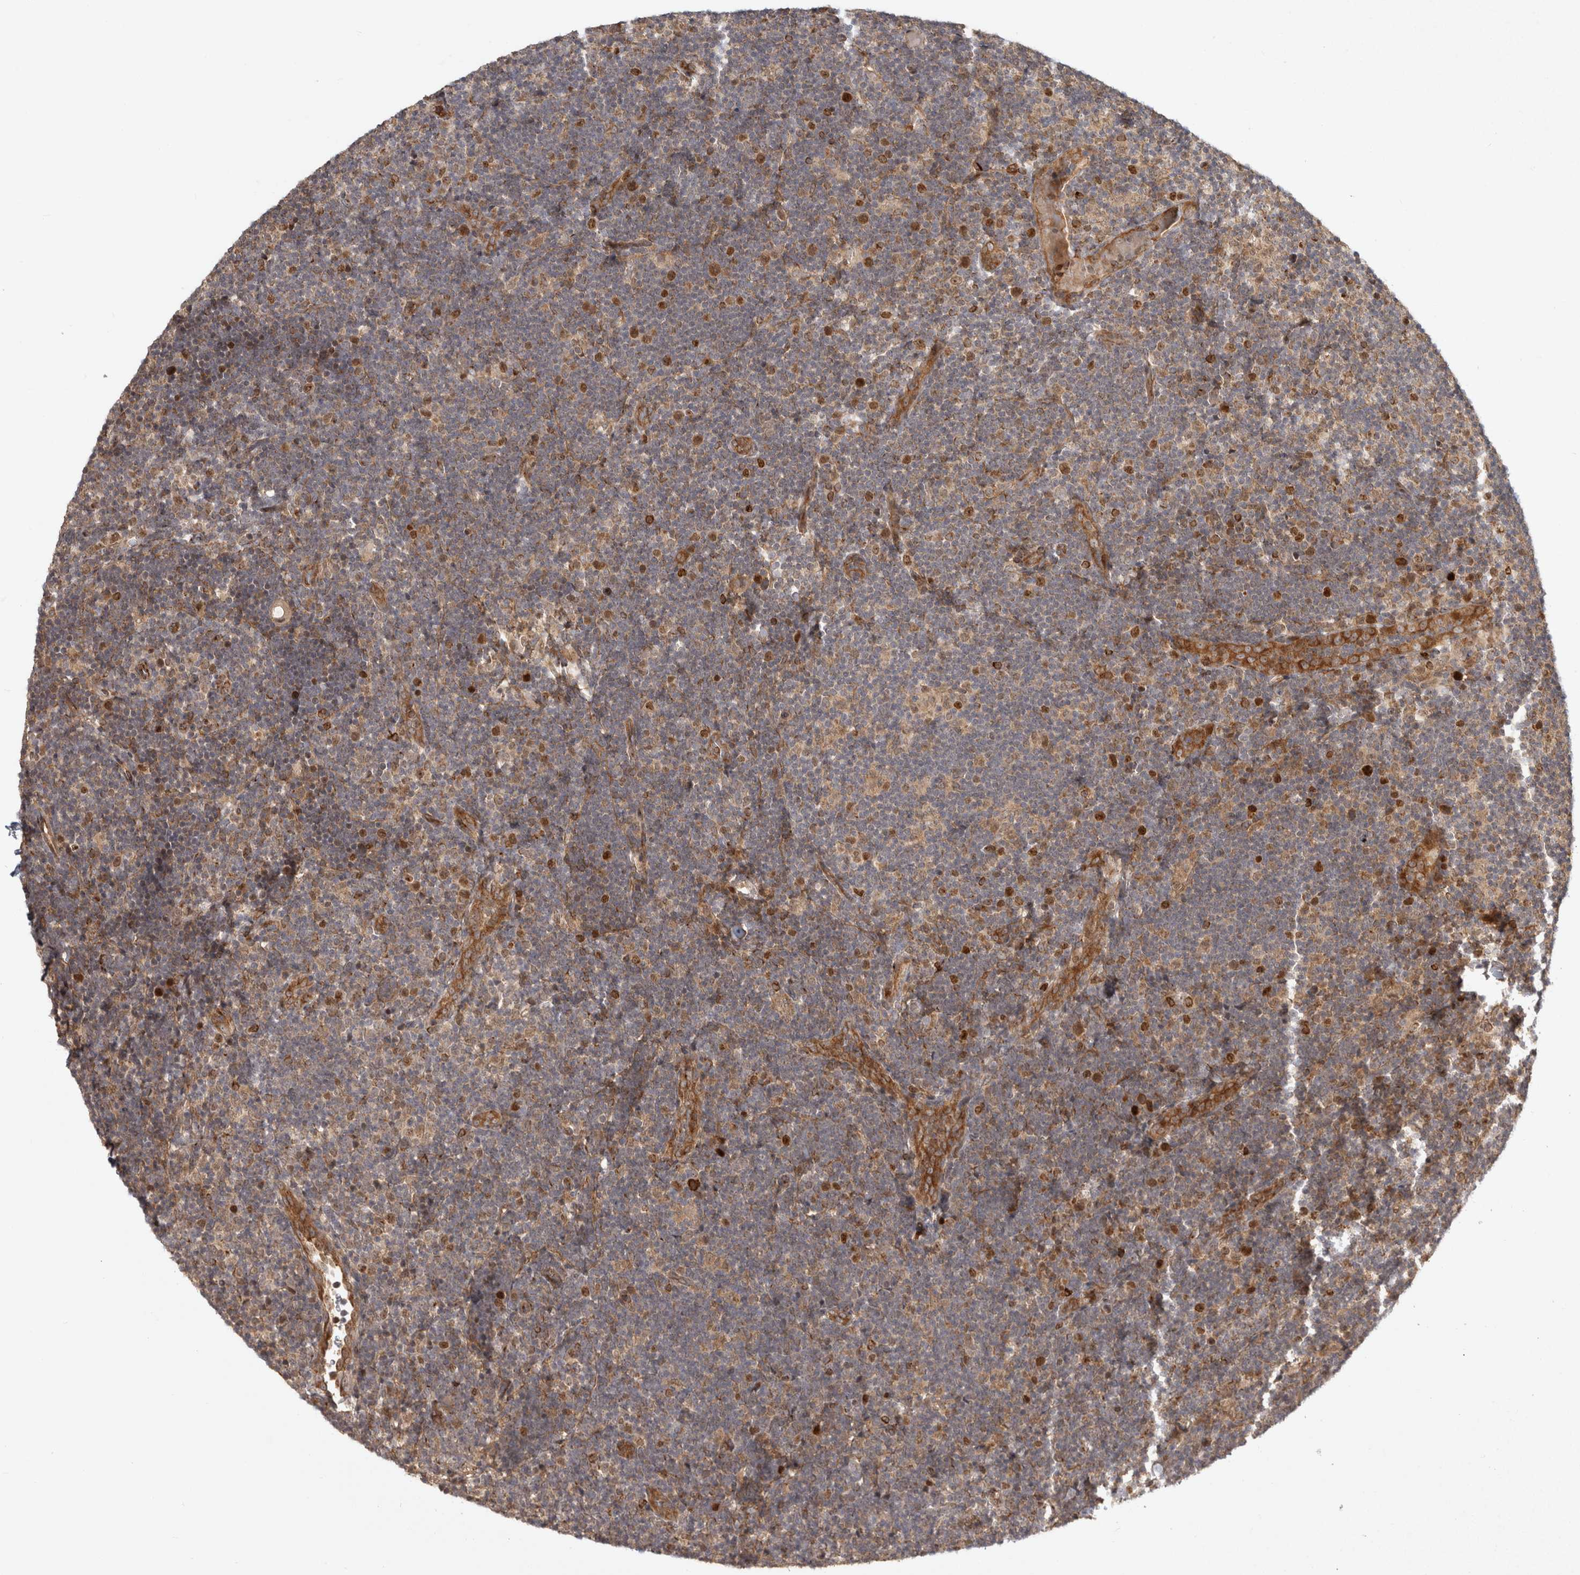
{"staining": {"intensity": "moderate", "quantity": "25%-75%", "location": "cytoplasmic/membranous,nuclear"}, "tissue": "lymph node", "cell_type": "Non-germinal center cells", "image_type": "normal", "snomed": [{"axis": "morphology", "description": "Normal tissue, NOS"}, {"axis": "topography", "description": "Lymph node"}], "caption": "Lymph node stained with a brown dye demonstrates moderate cytoplasmic/membranous,nuclear positive expression in about 25%-75% of non-germinal center cells.", "gene": "CAMSAP2", "patient": {"sex": "female", "age": 22}}